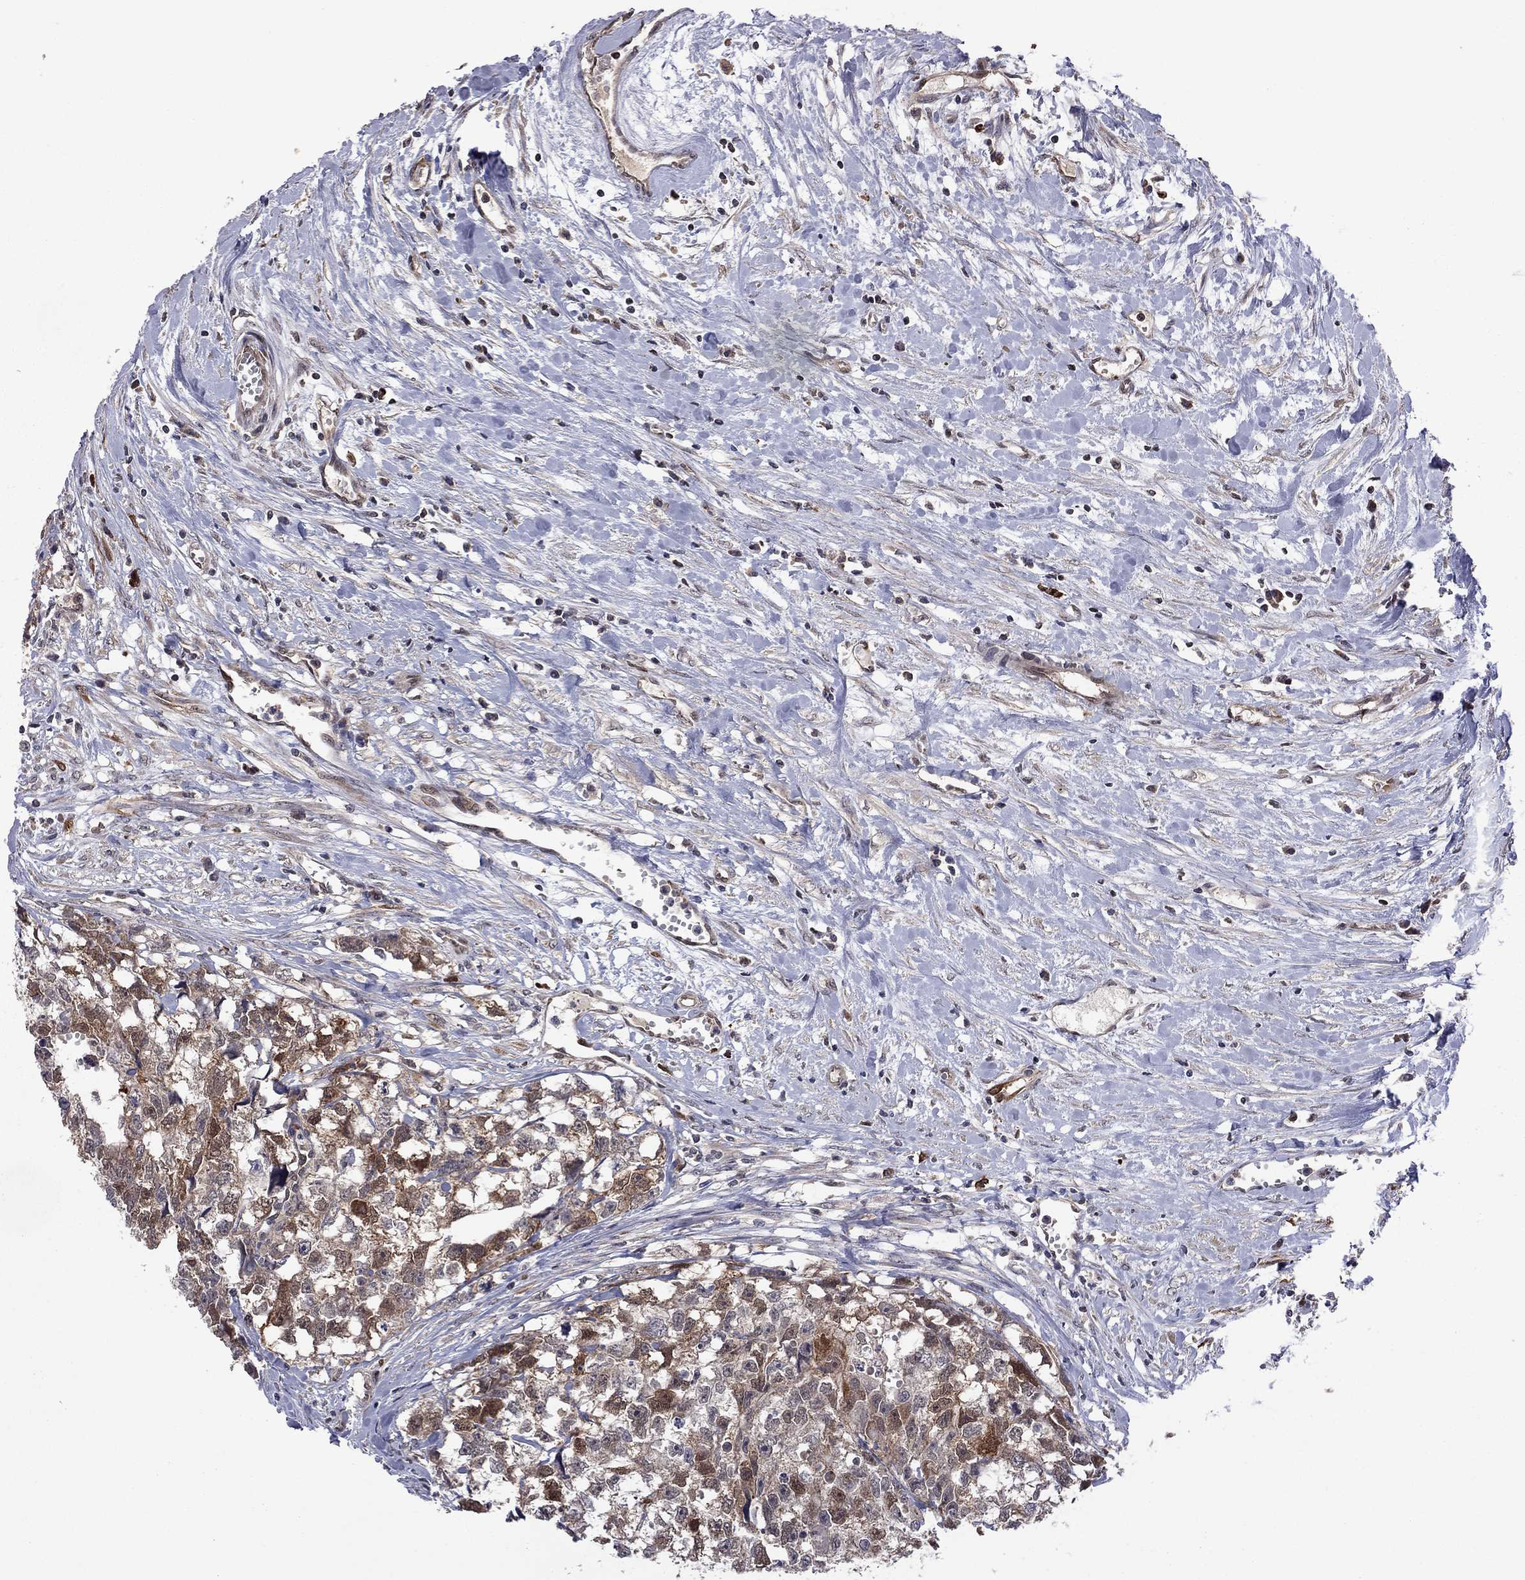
{"staining": {"intensity": "strong", "quantity": "<25%", "location": "cytoplasmic/membranous"}, "tissue": "testis cancer", "cell_type": "Tumor cells", "image_type": "cancer", "snomed": [{"axis": "morphology", "description": "Carcinoma, Embryonal, NOS"}, {"axis": "morphology", "description": "Teratoma, malignant, NOS"}, {"axis": "topography", "description": "Testis"}], "caption": "Strong cytoplasmic/membranous protein expression is present in approximately <25% of tumor cells in testis cancer (malignant teratoma).", "gene": "GPAA1", "patient": {"sex": "male", "age": 44}}